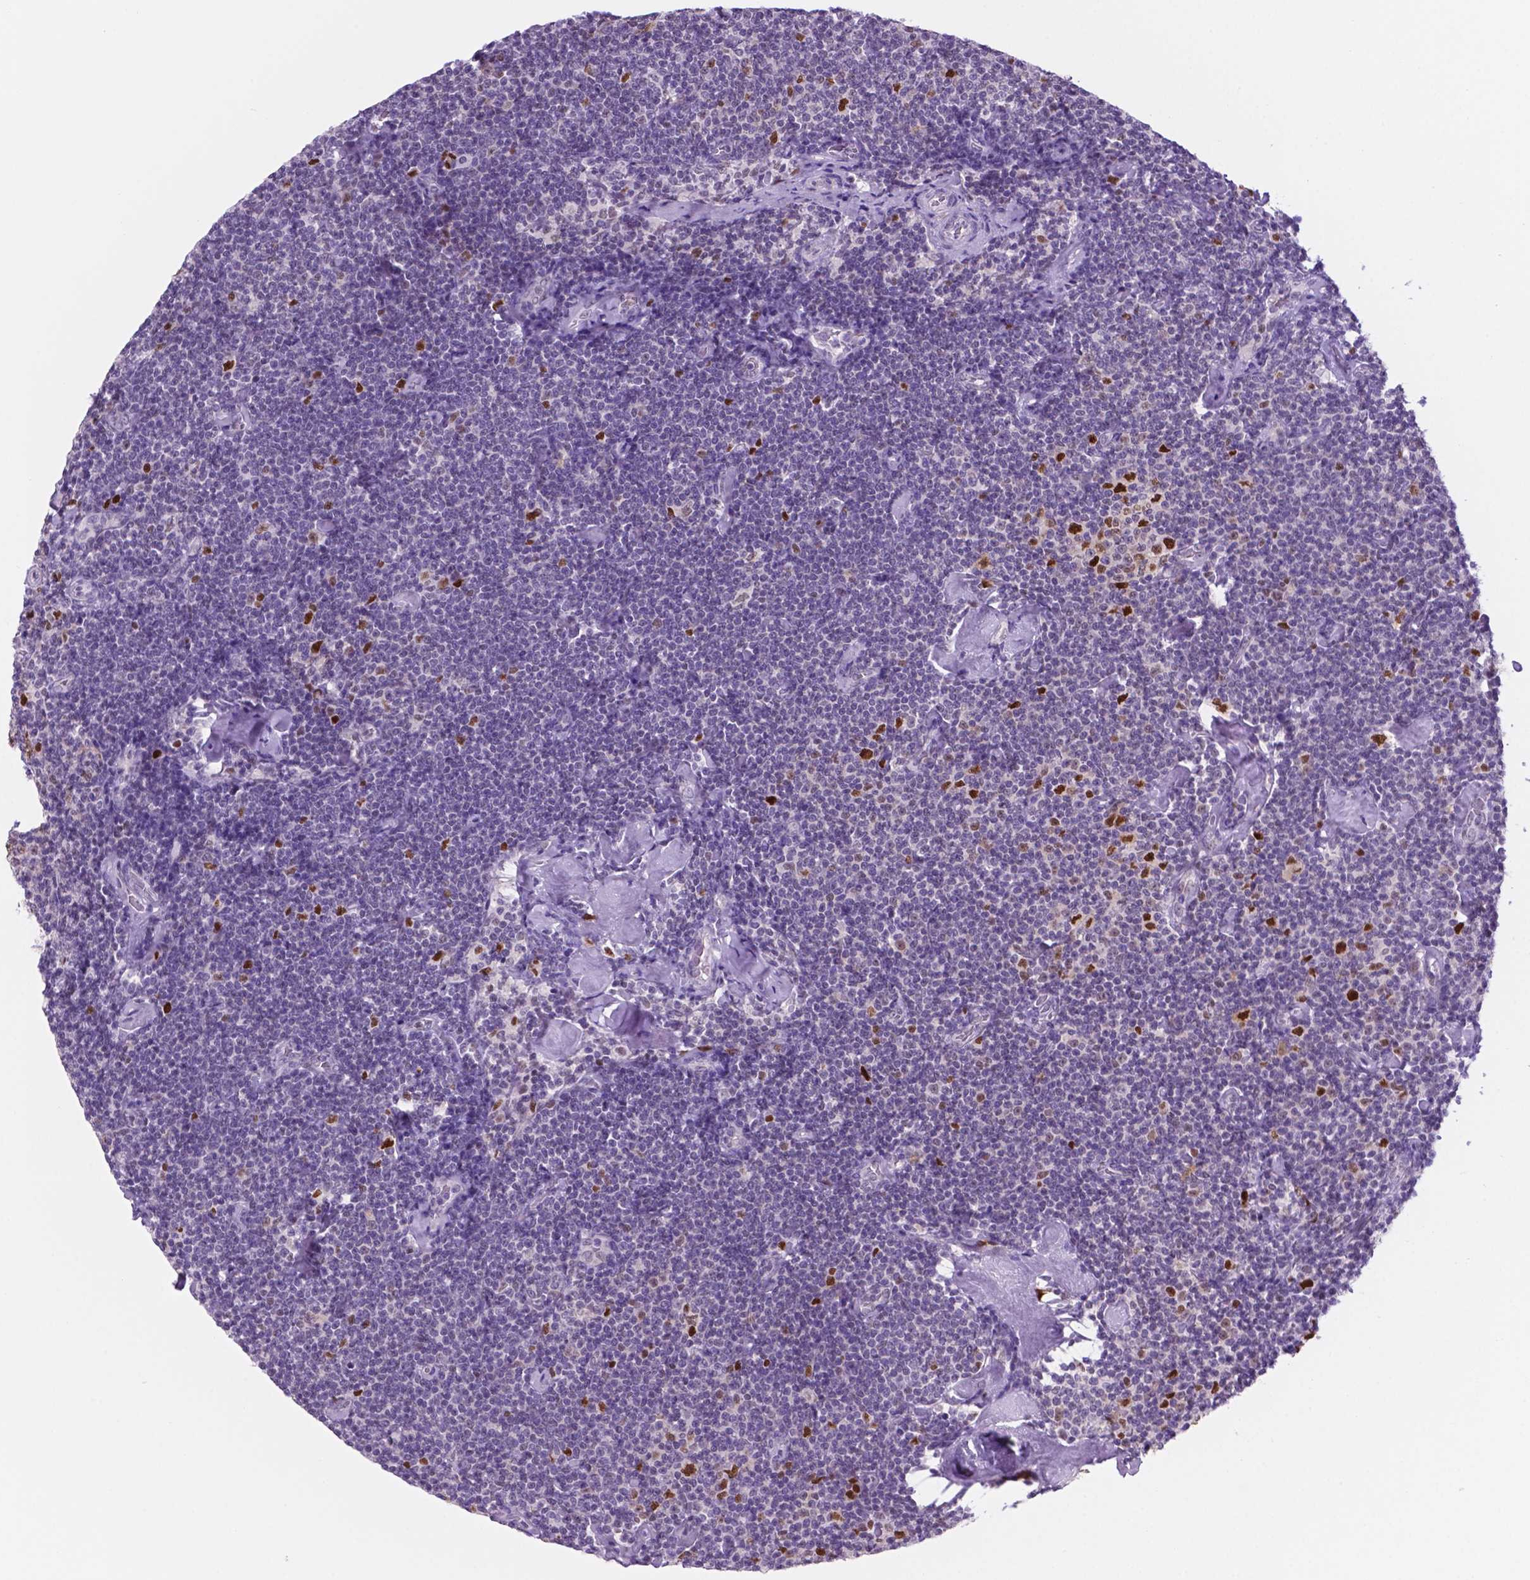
{"staining": {"intensity": "moderate", "quantity": "<25%", "location": "nuclear"}, "tissue": "lymphoma", "cell_type": "Tumor cells", "image_type": "cancer", "snomed": [{"axis": "morphology", "description": "Malignant lymphoma, non-Hodgkin's type, Low grade"}, {"axis": "topography", "description": "Lymph node"}], "caption": "This histopathology image reveals immunohistochemistry staining of human lymphoma, with low moderate nuclear positivity in approximately <25% of tumor cells.", "gene": "NCAPH2", "patient": {"sex": "male", "age": 81}}